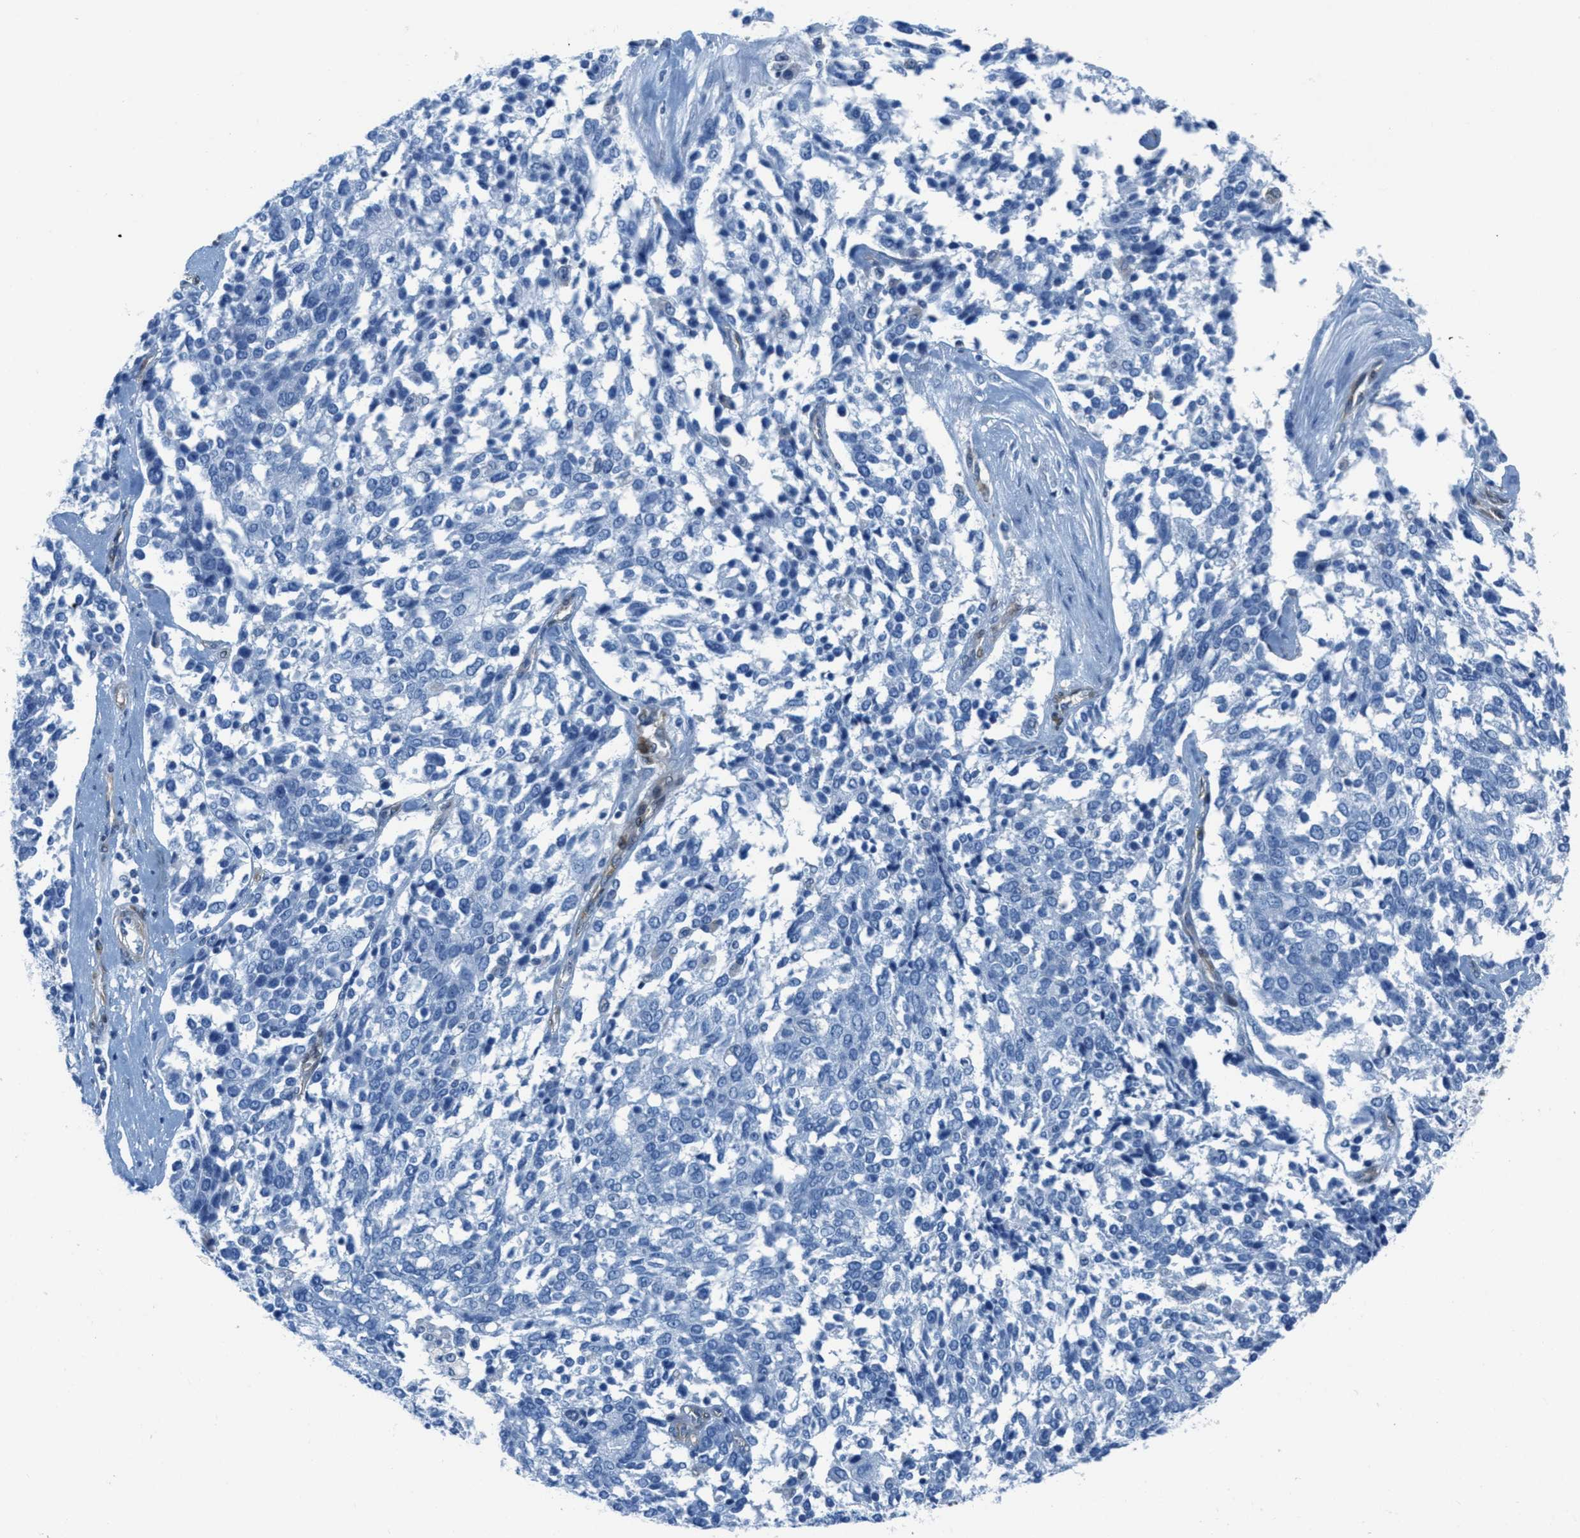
{"staining": {"intensity": "negative", "quantity": "none", "location": "none"}, "tissue": "ovarian cancer", "cell_type": "Tumor cells", "image_type": "cancer", "snomed": [{"axis": "morphology", "description": "Cystadenocarcinoma, serous, NOS"}, {"axis": "topography", "description": "Ovary"}], "caption": "A photomicrograph of human ovarian serous cystadenocarcinoma is negative for staining in tumor cells. (Stains: DAB immunohistochemistry with hematoxylin counter stain, Microscopy: brightfield microscopy at high magnification).", "gene": "MAPRE2", "patient": {"sex": "female", "age": 44}}